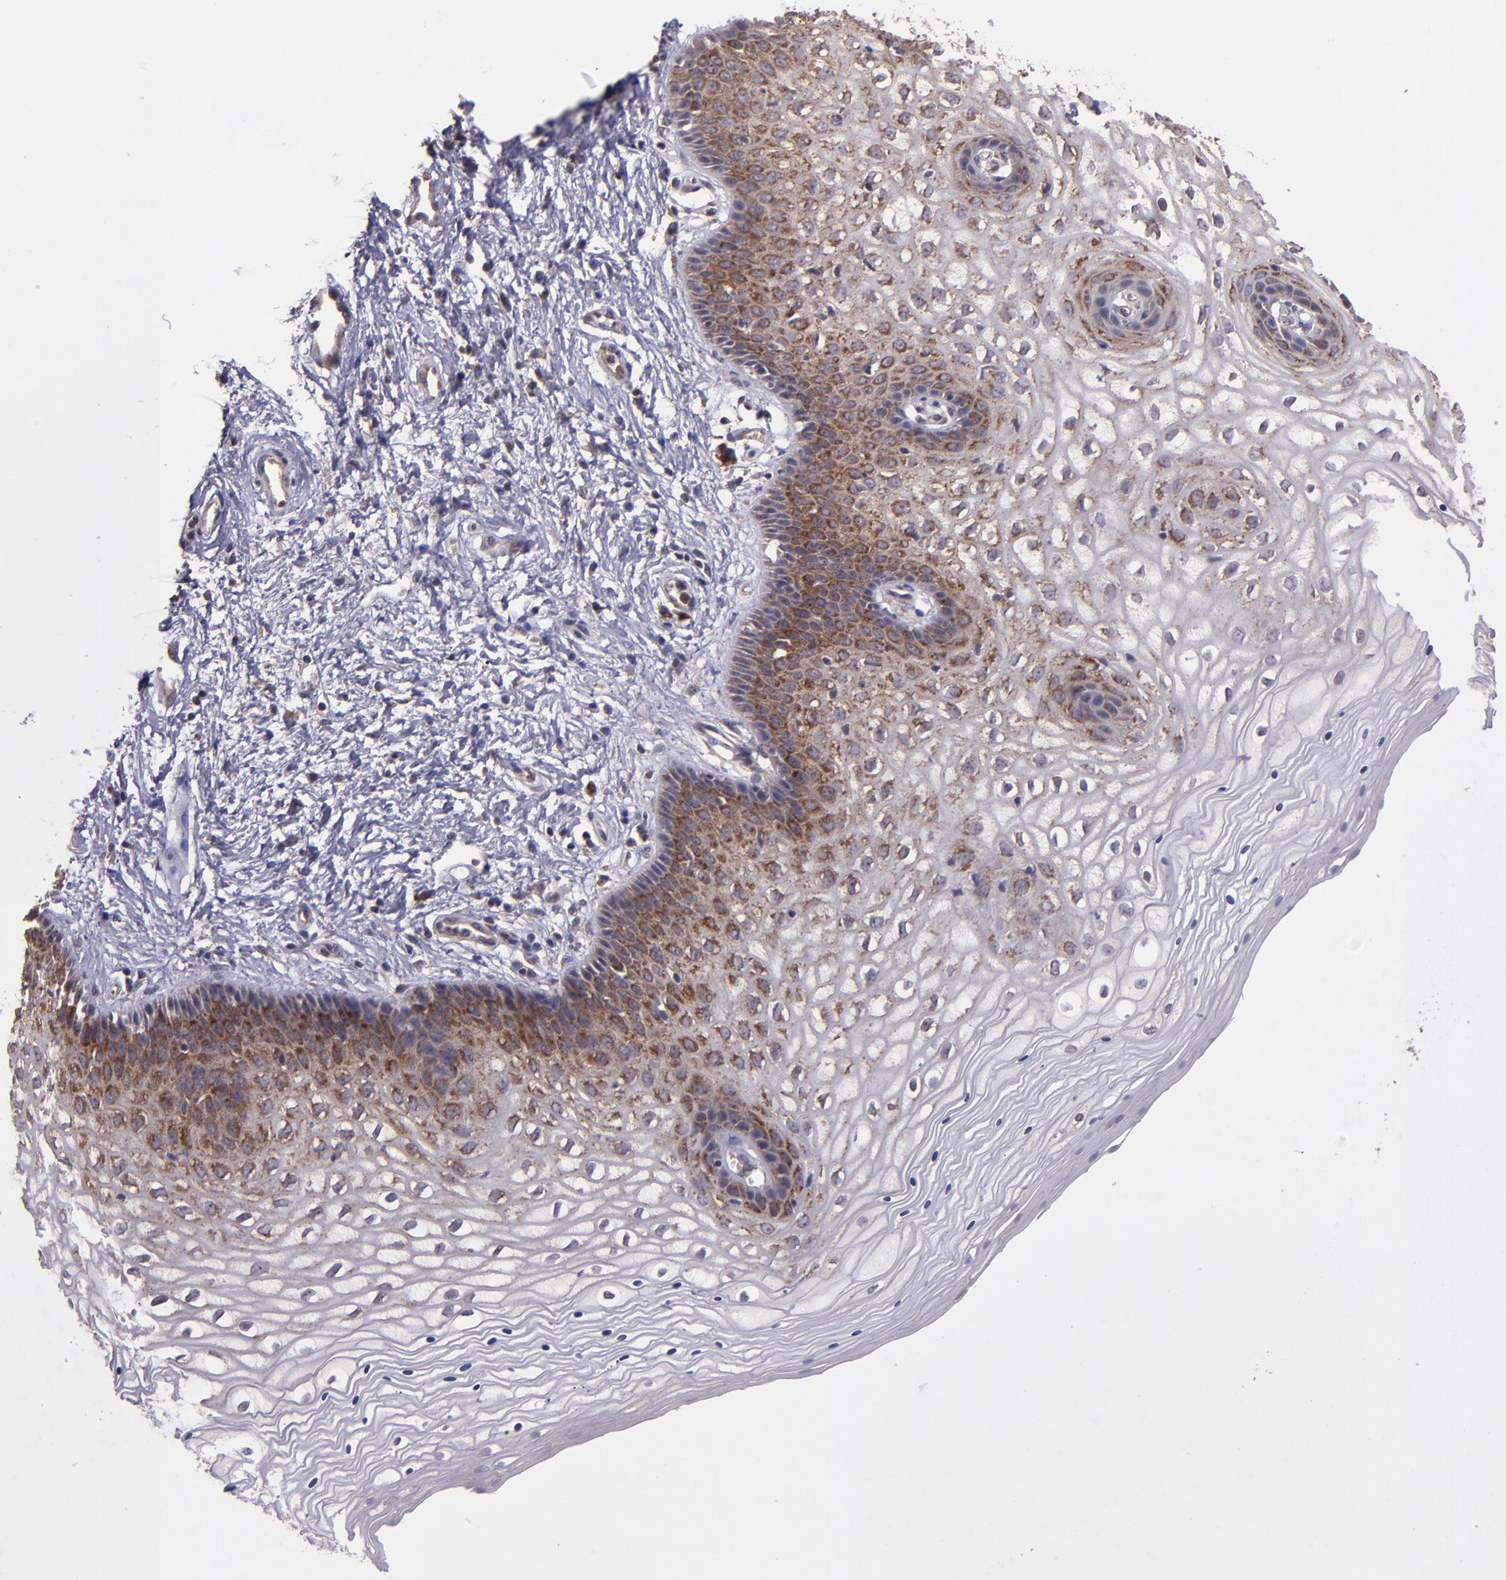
{"staining": {"intensity": "strong", "quantity": "25%-75%", "location": "cytoplasmic/membranous"}, "tissue": "vagina", "cell_type": "Squamous epithelial cells", "image_type": "normal", "snomed": [{"axis": "morphology", "description": "Normal tissue, NOS"}, {"axis": "topography", "description": "Vagina"}], "caption": "The immunohistochemical stain shows strong cytoplasmic/membranous expression in squamous epithelial cells of unremarkable vagina.", "gene": "USP51", "patient": {"sex": "female", "age": 34}}